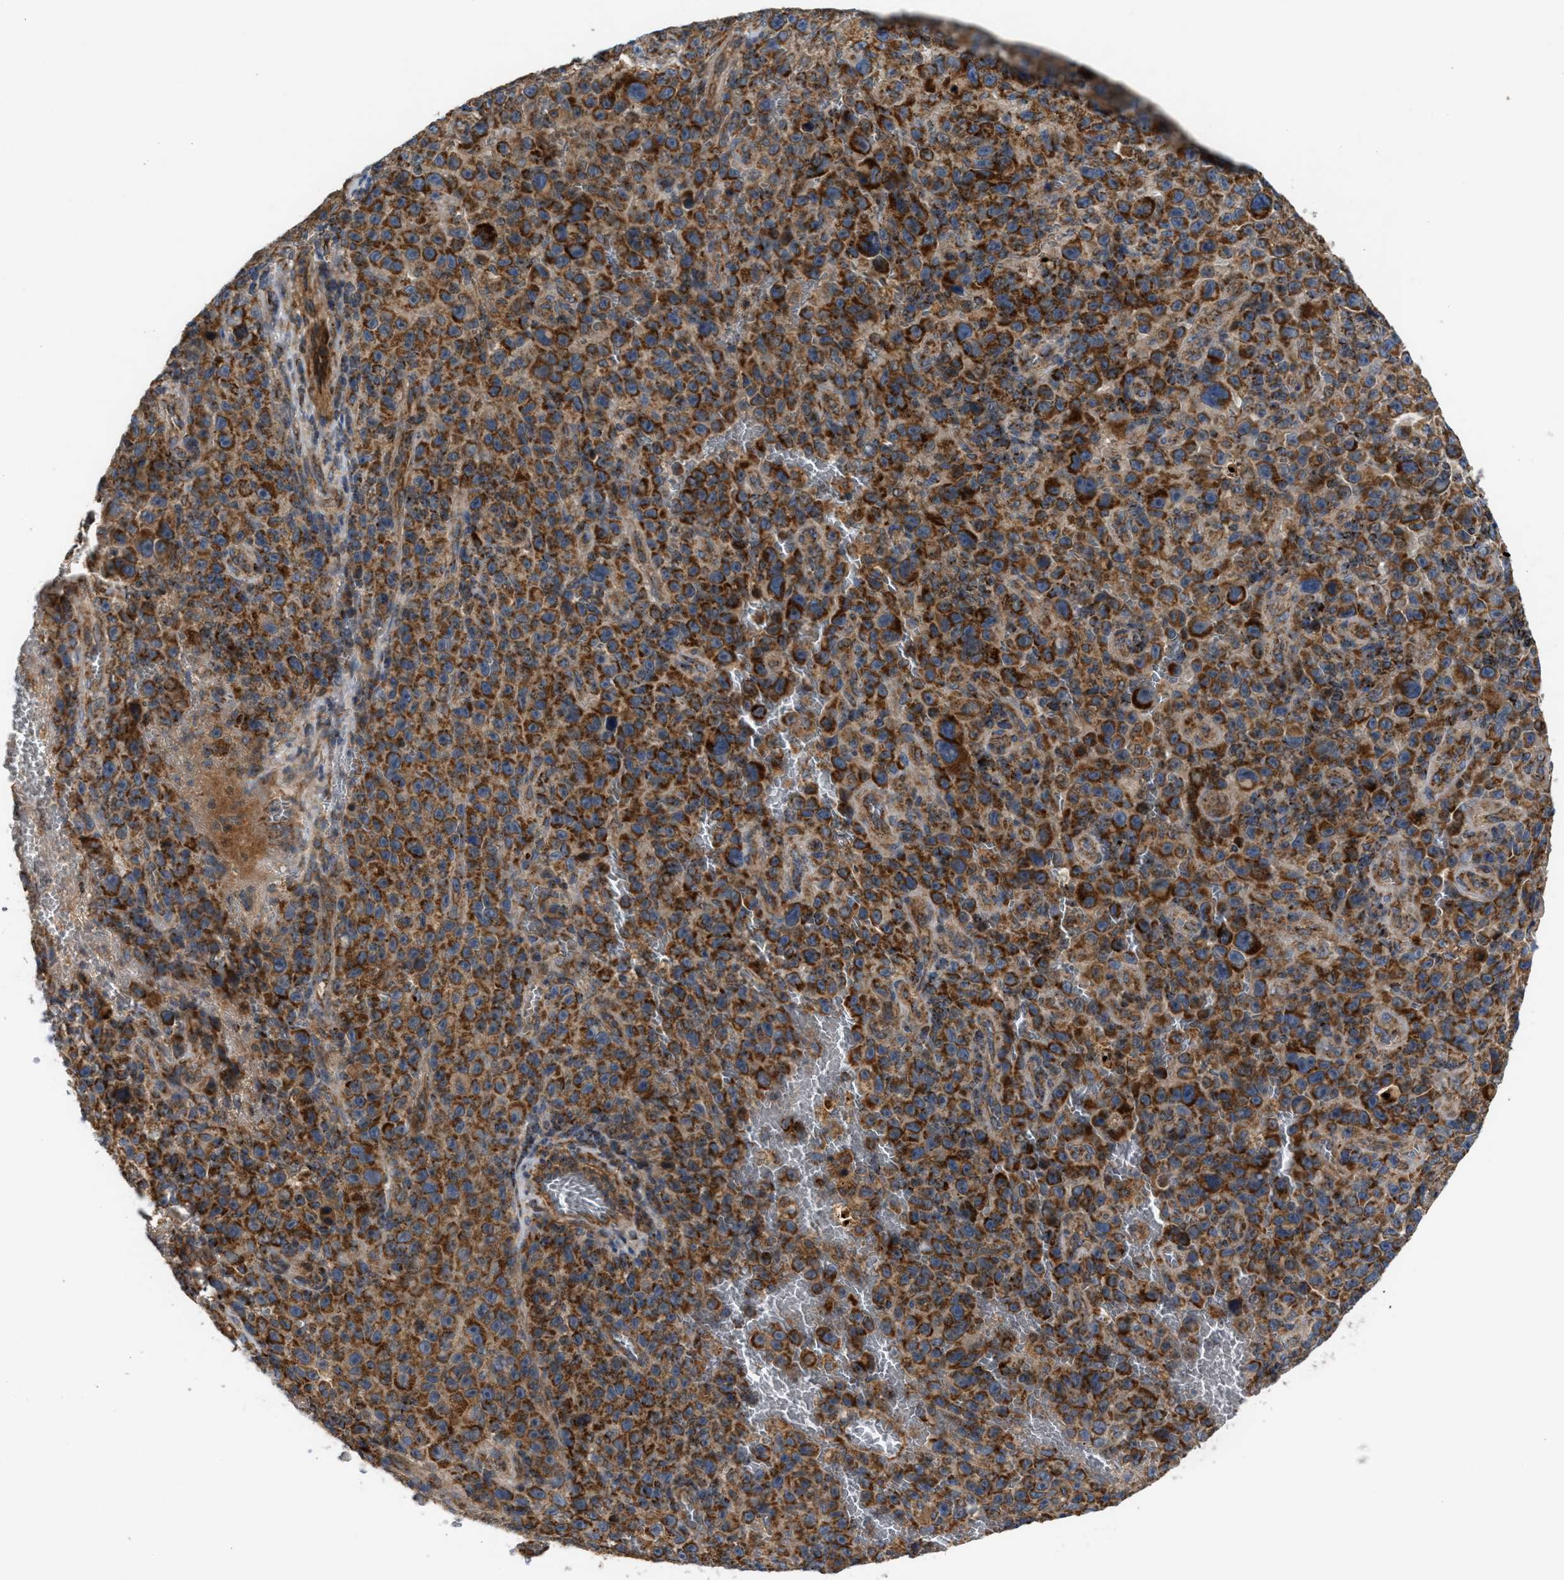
{"staining": {"intensity": "strong", "quantity": ">75%", "location": "cytoplasmic/membranous"}, "tissue": "melanoma", "cell_type": "Tumor cells", "image_type": "cancer", "snomed": [{"axis": "morphology", "description": "Malignant melanoma, NOS"}, {"axis": "topography", "description": "Skin"}], "caption": "Melanoma was stained to show a protein in brown. There is high levels of strong cytoplasmic/membranous positivity in approximately >75% of tumor cells. The staining was performed using DAB (3,3'-diaminobenzidine) to visualize the protein expression in brown, while the nuclei were stained in blue with hematoxylin (Magnification: 20x).", "gene": "TACO1", "patient": {"sex": "female", "age": 82}}